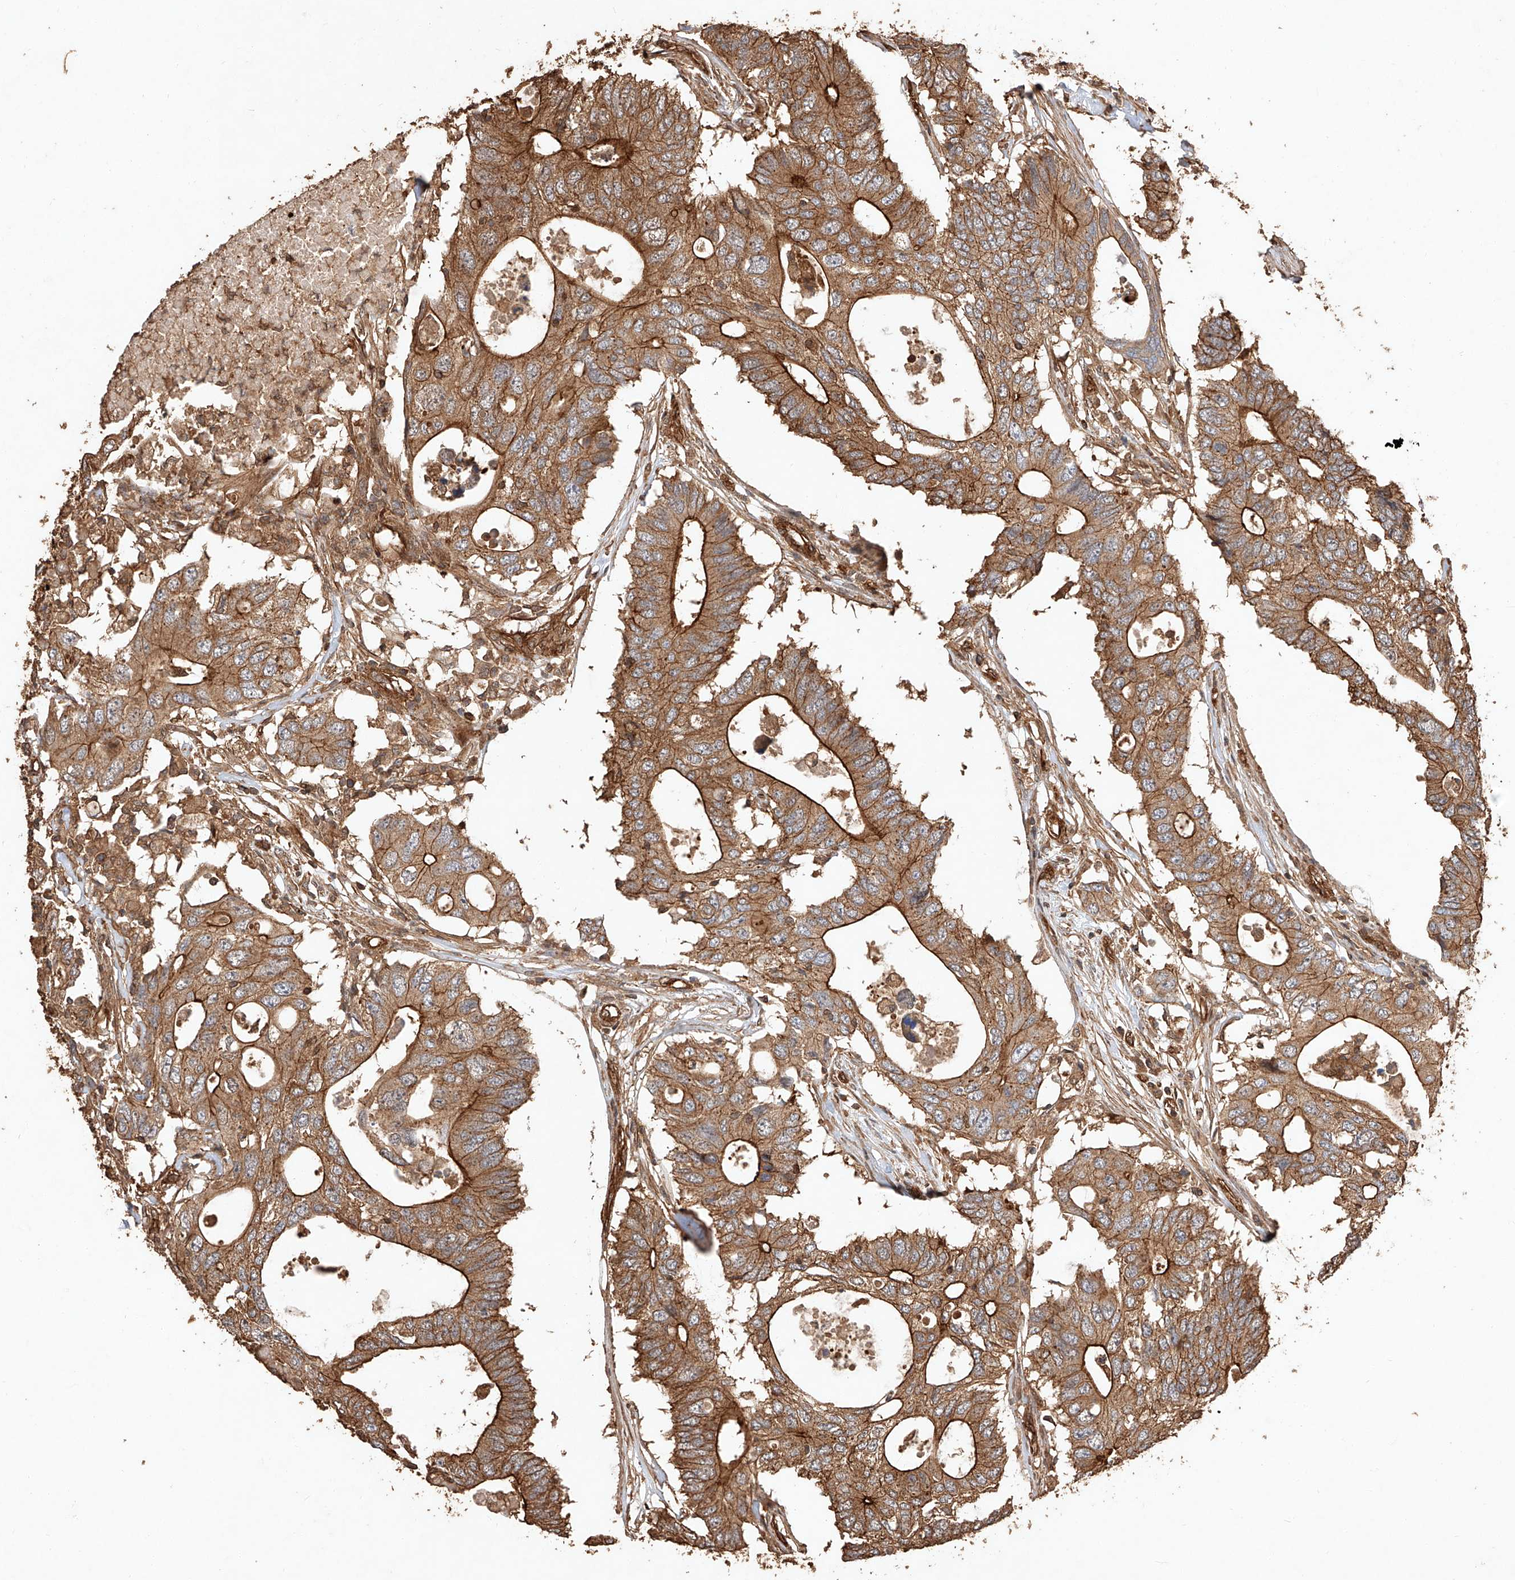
{"staining": {"intensity": "strong", "quantity": ">75%", "location": "cytoplasmic/membranous"}, "tissue": "colorectal cancer", "cell_type": "Tumor cells", "image_type": "cancer", "snomed": [{"axis": "morphology", "description": "Adenocarcinoma, NOS"}, {"axis": "topography", "description": "Colon"}], "caption": "This is an image of immunohistochemistry (IHC) staining of adenocarcinoma (colorectal), which shows strong expression in the cytoplasmic/membranous of tumor cells.", "gene": "GHDC", "patient": {"sex": "male", "age": 71}}